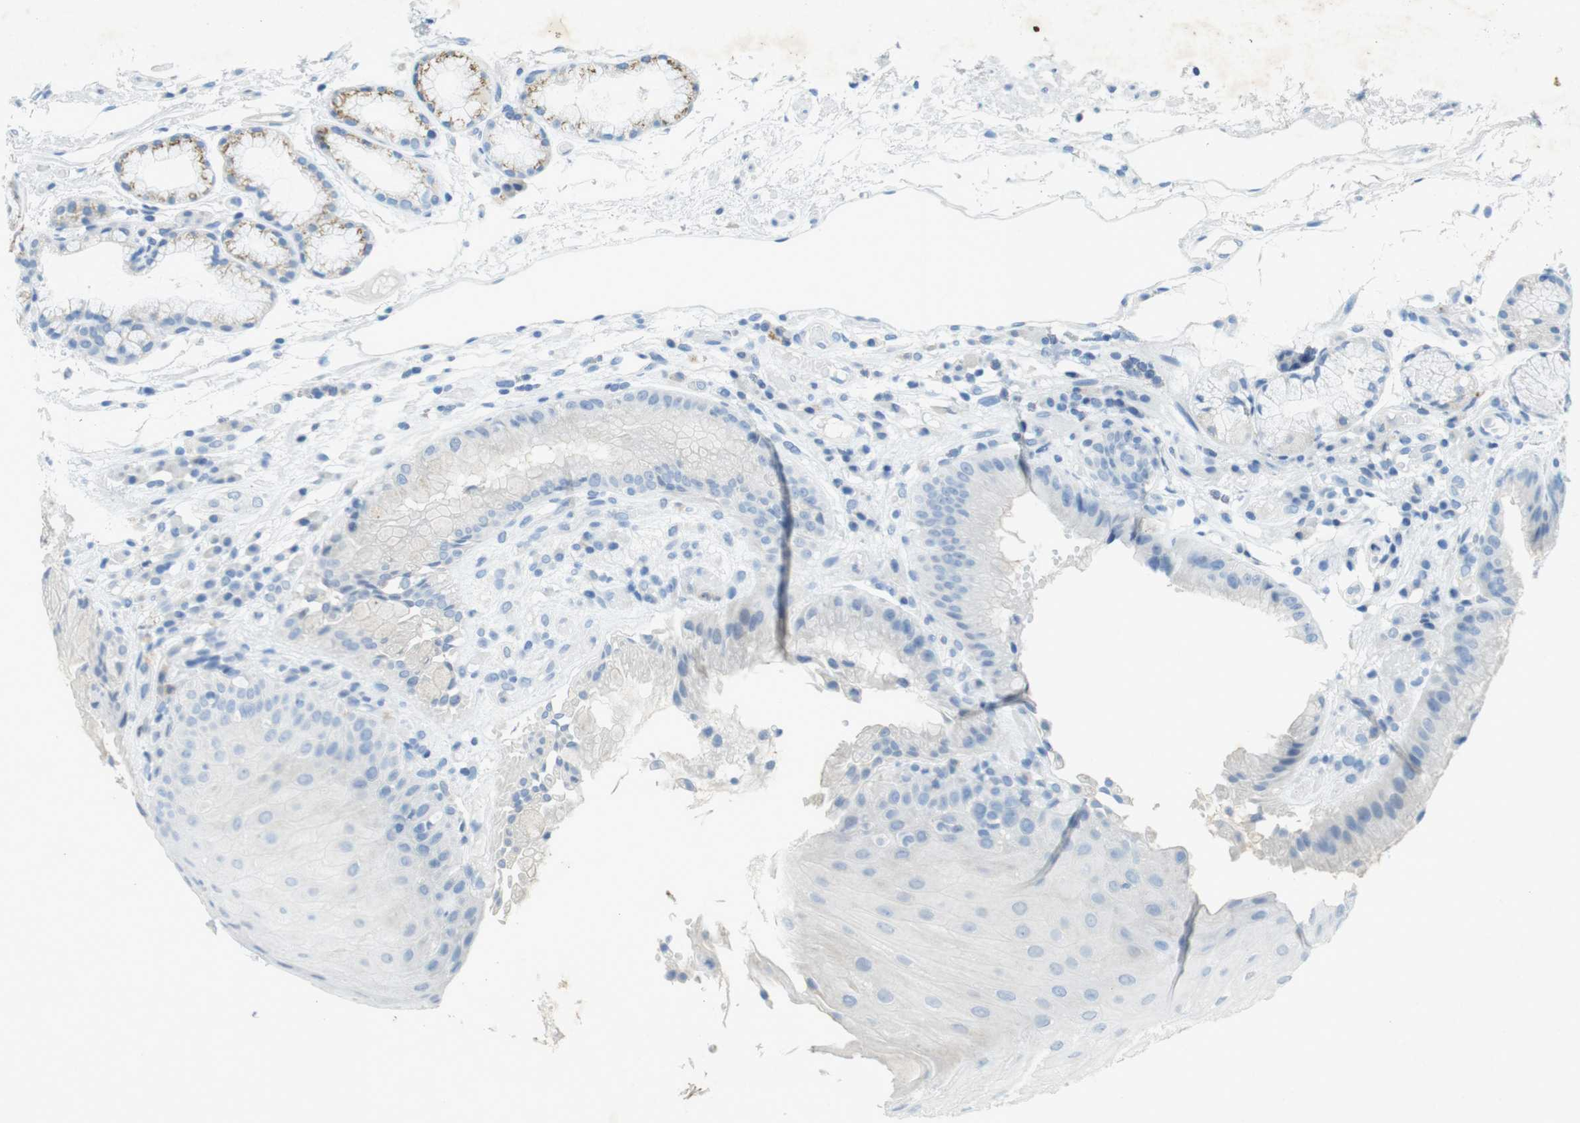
{"staining": {"intensity": "negative", "quantity": "none", "location": "none"}, "tissue": "stomach", "cell_type": "Glandular cells", "image_type": "normal", "snomed": [{"axis": "morphology", "description": "Normal tissue, NOS"}, {"axis": "topography", "description": "Stomach, upper"}], "caption": "The histopathology image reveals no significant expression in glandular cells of stomach.", "gene": "CD320", "patient": {"sex": "male", "age": 72}}